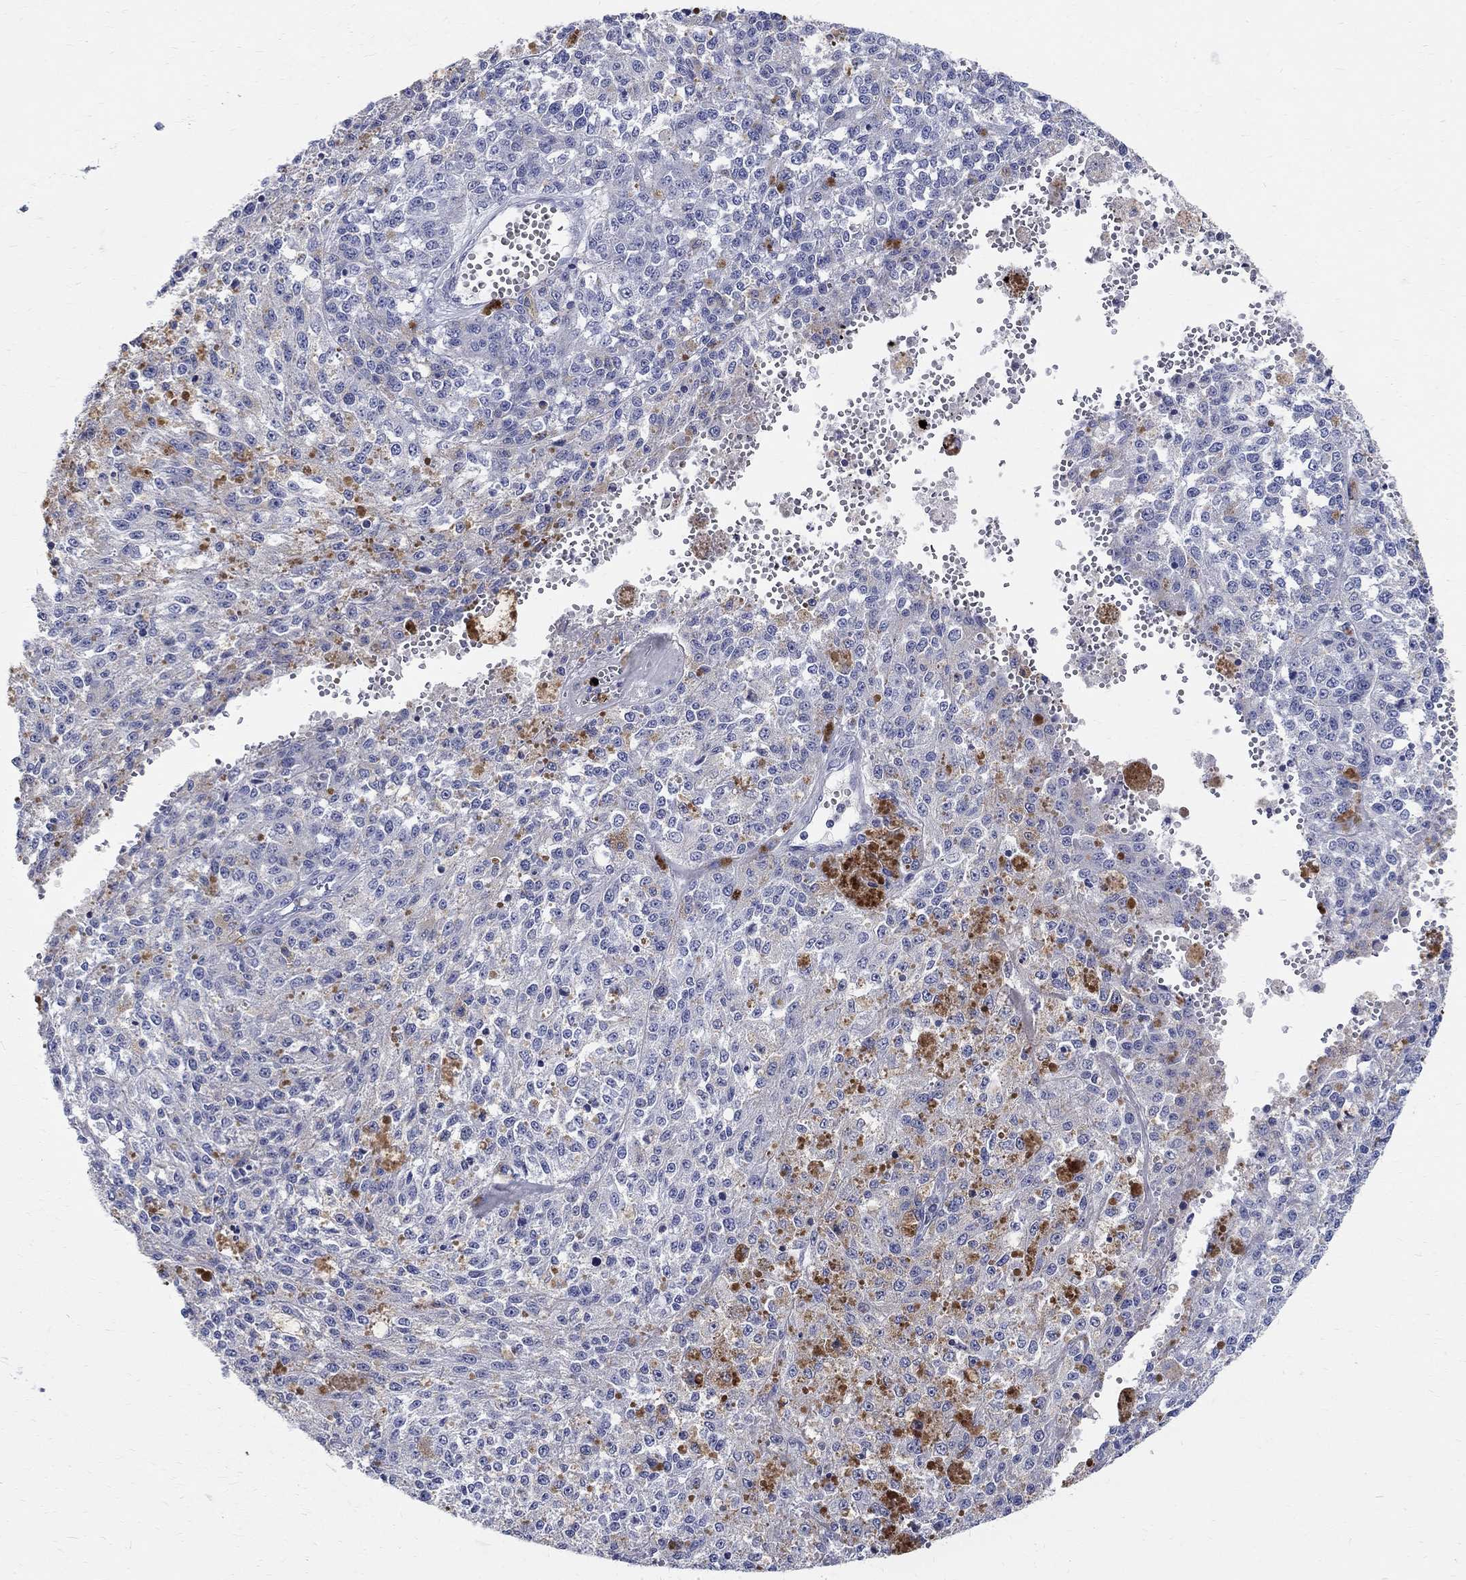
{"staining": {"intensity": "negative", "quantity": "none", "location": "none"}, "tissue": "melanoma", "cell_type": "Tumor cells", "image_type": "cancer", "snomed": [{"axis": "morphology", "description": "Malignant melanoma, Metastatic site"}, {"axis": "topography", "description": "Lymph node"}], "caption": "High magnification brightfield microscopy of malignant melanoma (metastatic site) stained with DAB (3,3'-diaminobenzidine) (brown) and counterstained with hematoxylin (blue): tumor cells show no significant expression.", "gene": "SOX2", "patient": {"sex": "female", "age": 64}}